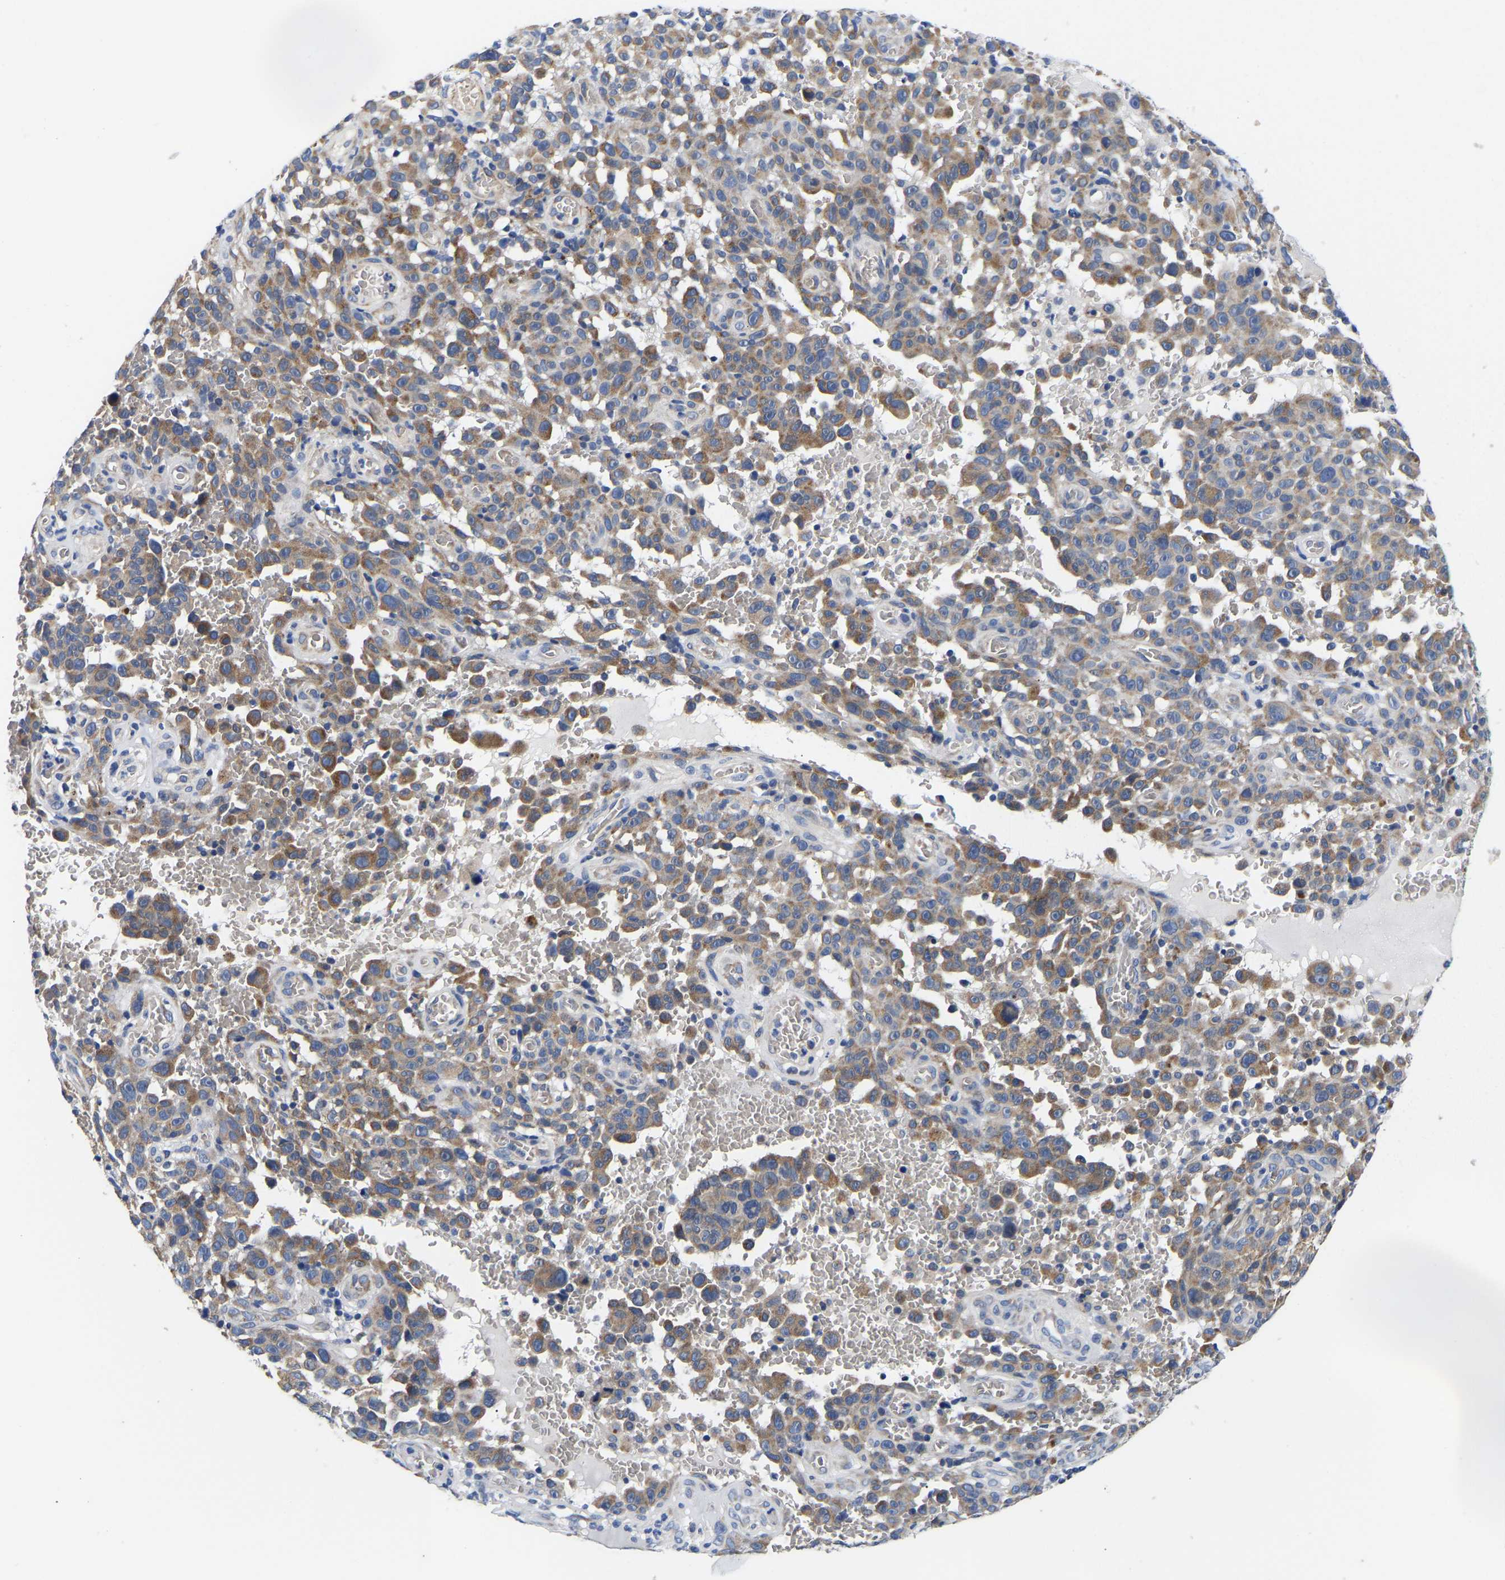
{"staining": {"intensity": "moderate", "quantity": ">75%", "location": "cytoplasmic/membranous"}, "tissue": "melanoma", "cell_type": "Tumor cells", "image_type": "cancer", "snomed": [{"axis": "morphology", "description": "Malignant melanoma, NOS"}, {"axis": "topography", "description": "Skin"}], "caption": "An image showing moderate cytoplasmic/membranous positivity in approximately >75% of tumor cells in melanoma, as visualized by brown immunohistochemical staining.", "gene": "RINT1", "patient": {"sex": "female", "age": 82}}